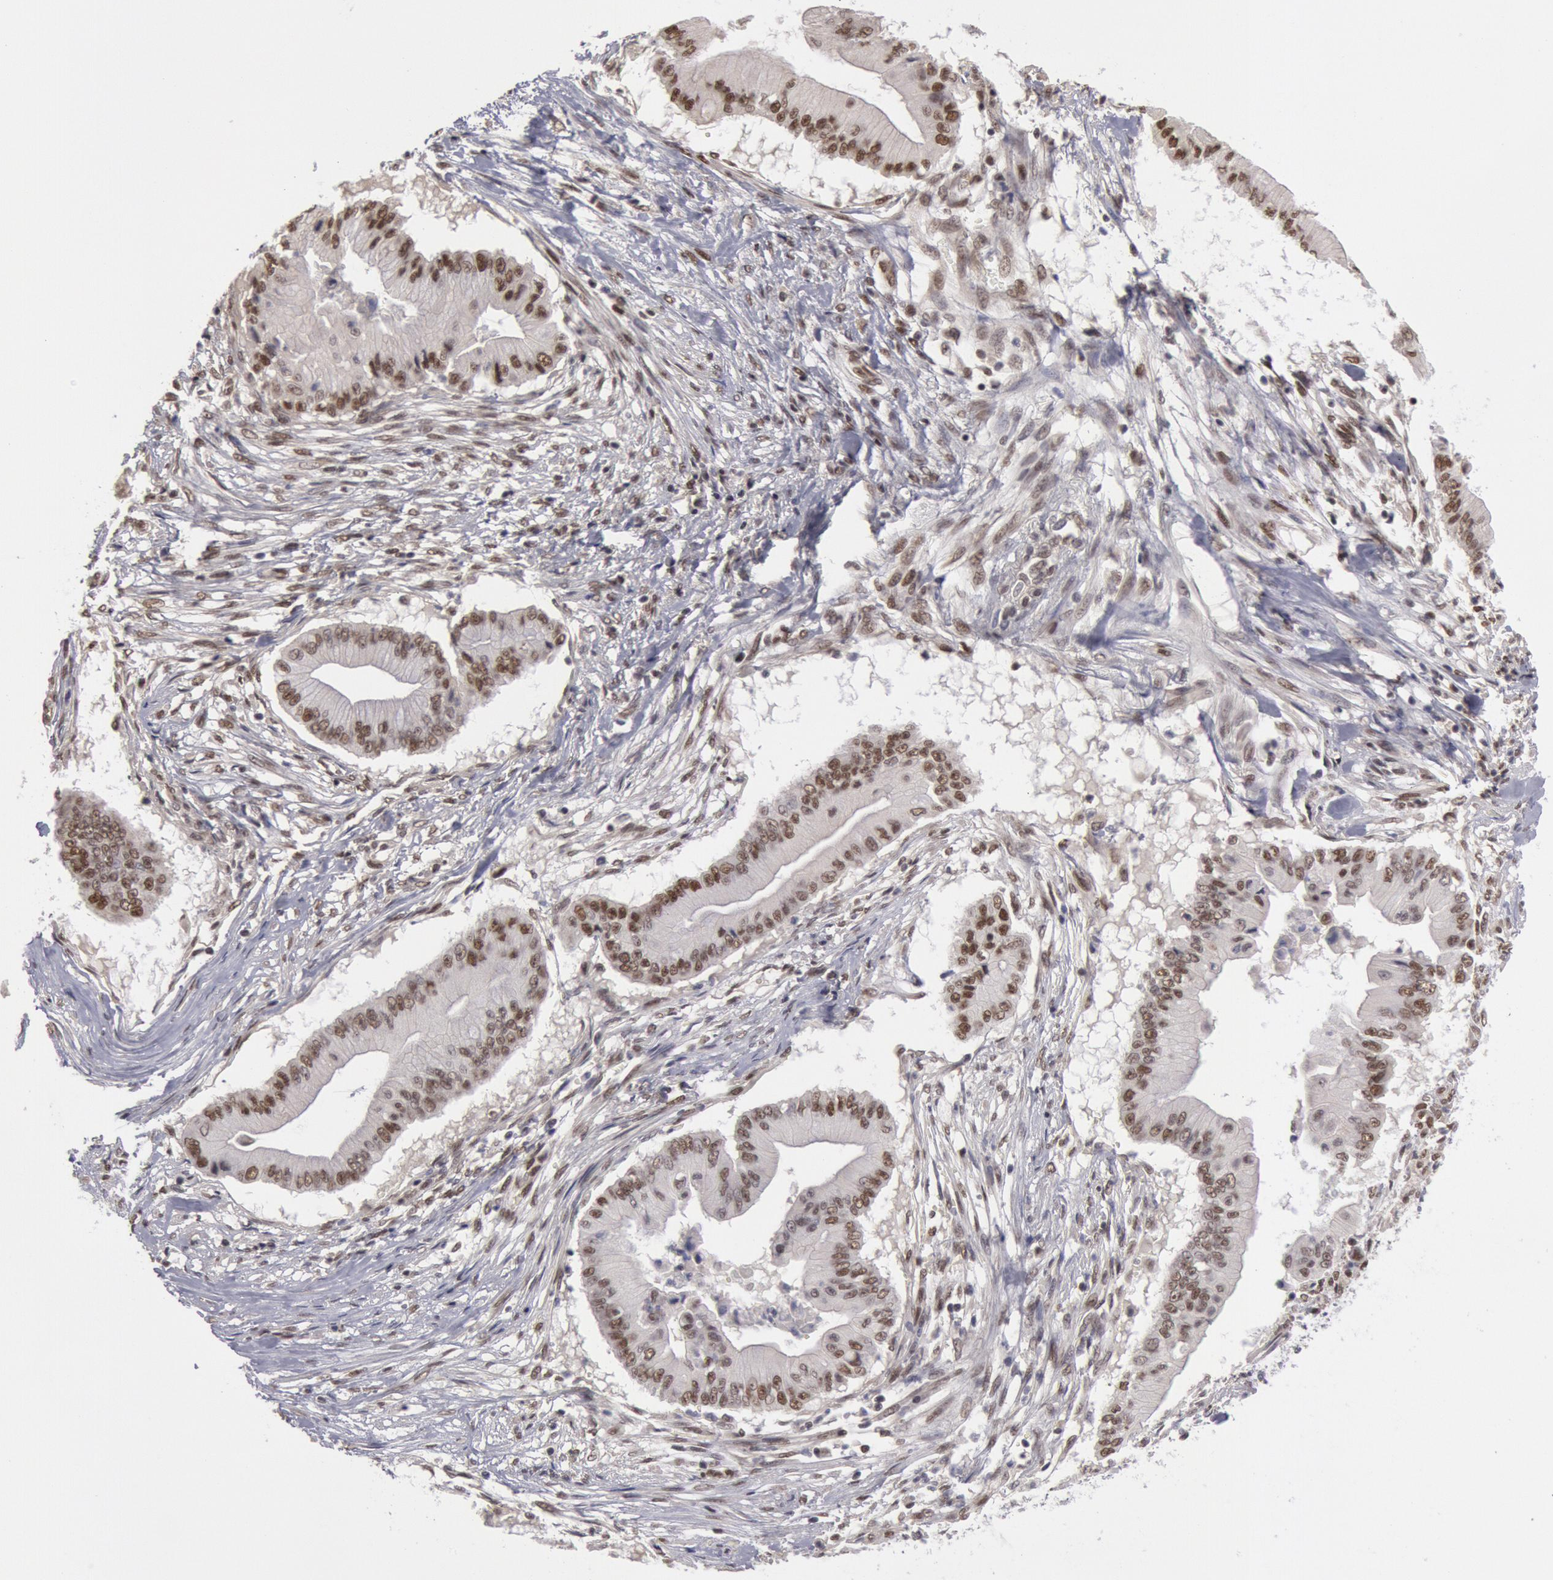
{"staining": {"intensity": "moderate", "quantity": "25%-75%", "location": "nuclear"}, "tissue": "pancreatic cancer", "cell_type": "Tumor cells", "image_type": "cancer", "snomed": [{"axis": "morphology", "description": "Adenocarcinoma, NOS"}, {"axis": "topography", "description": "Pancreas"}], "caption": "DAB immunohistochemical staining of pancreatic cancer displays moderate nuclear protein staining in about 25%-75% of tumor cells.", "gene": "PPP4R3B", "patient": {"sex": "male", "age": 62}}